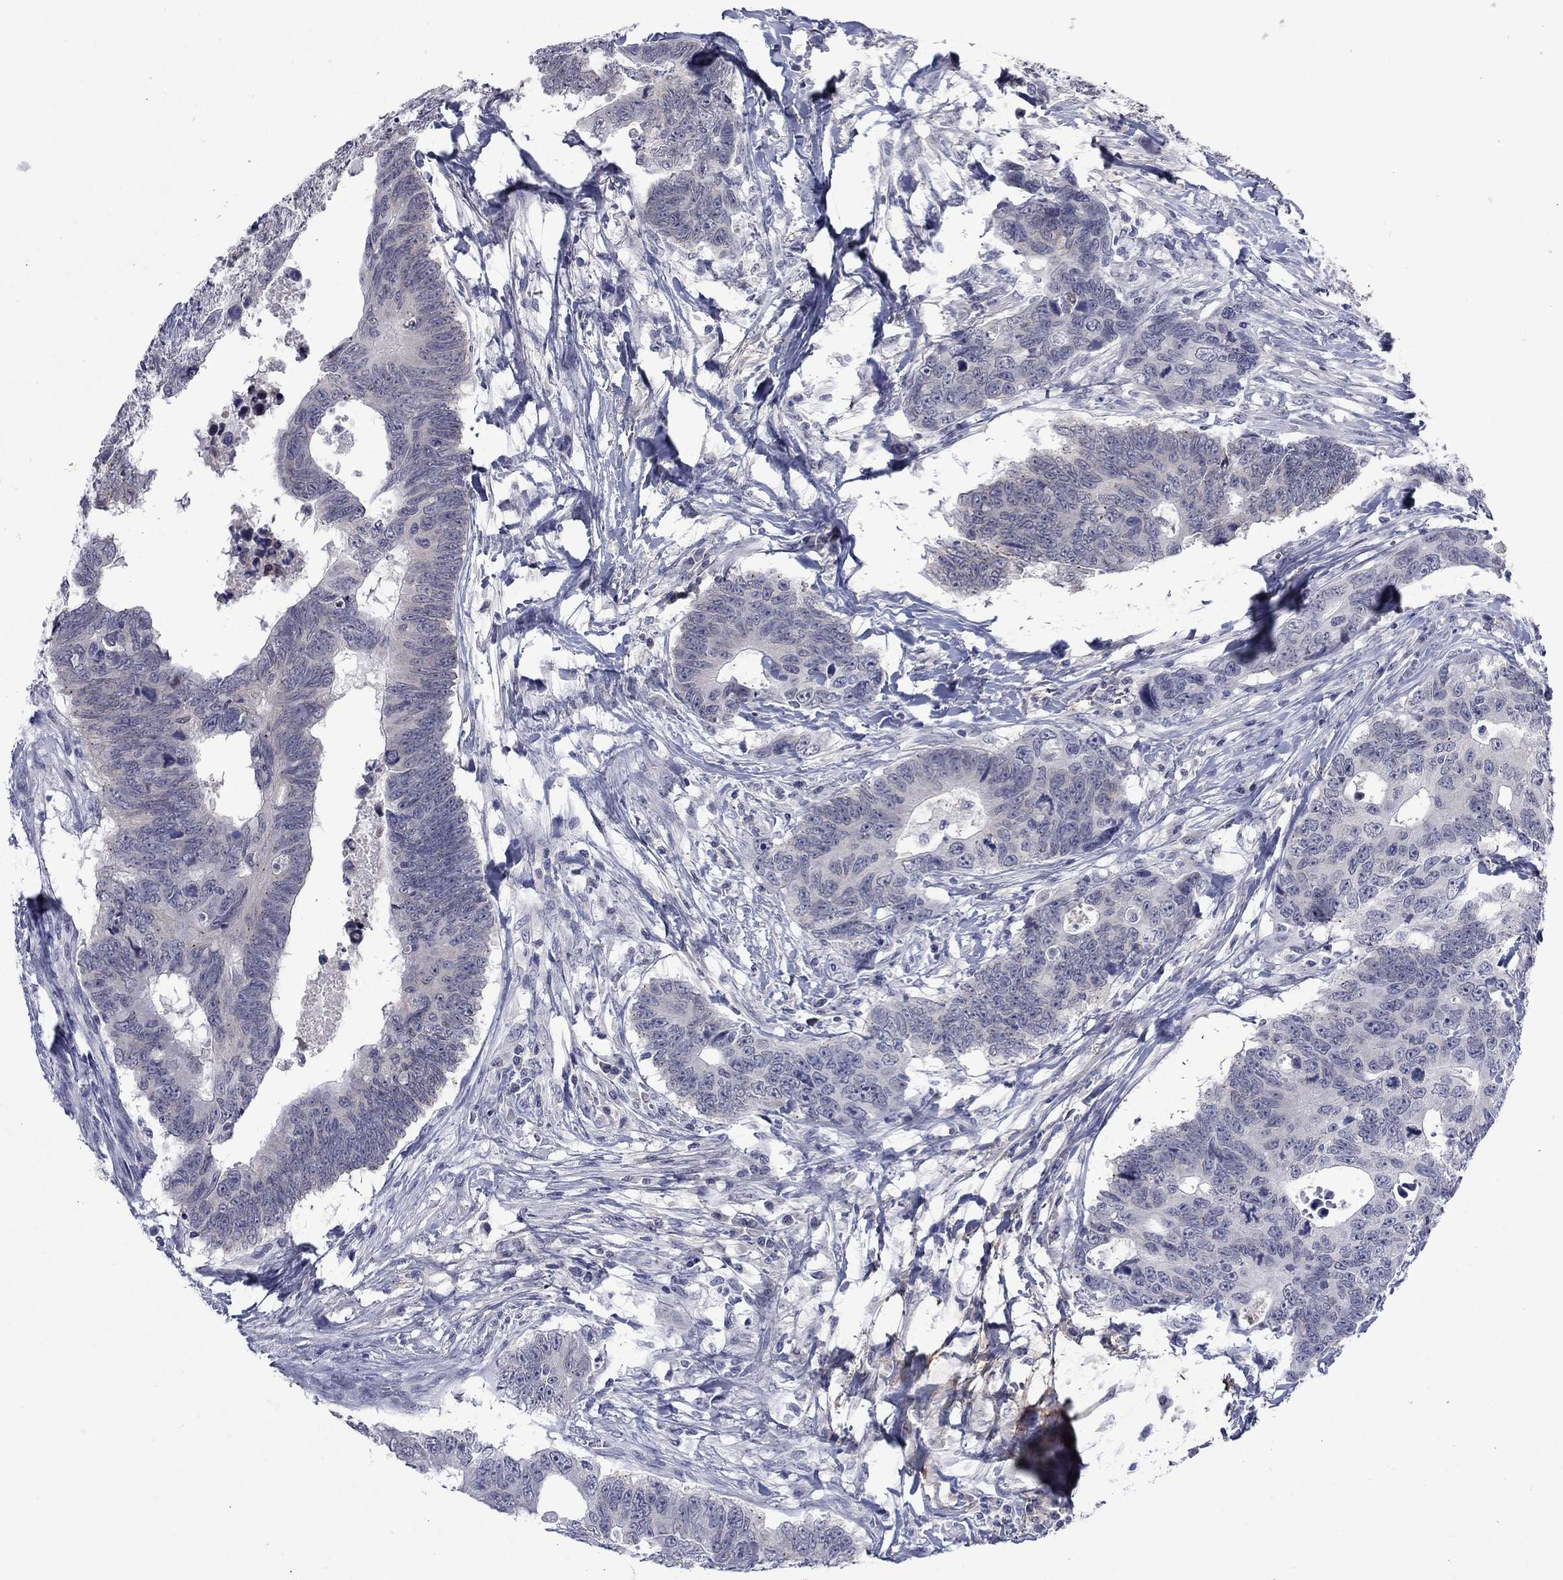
{"staining": {"intensity": "negative", "quantity": "none", "location": "none"}, "tissue": "colorectal cancer", "cell_type": "Tumor cells", "image_type": "cancer", "snomed": [{"axis": "morphology", "description": "Adenocarcinoma, NOS"}, {"axis": "topography", "description": "Colon"}], "caption": "Histopathology image shows no protein staining in tumor cells of colorectal cancer tissue.", "gene": "NSMF", "patient": {"sex": "female", "age": 77}}